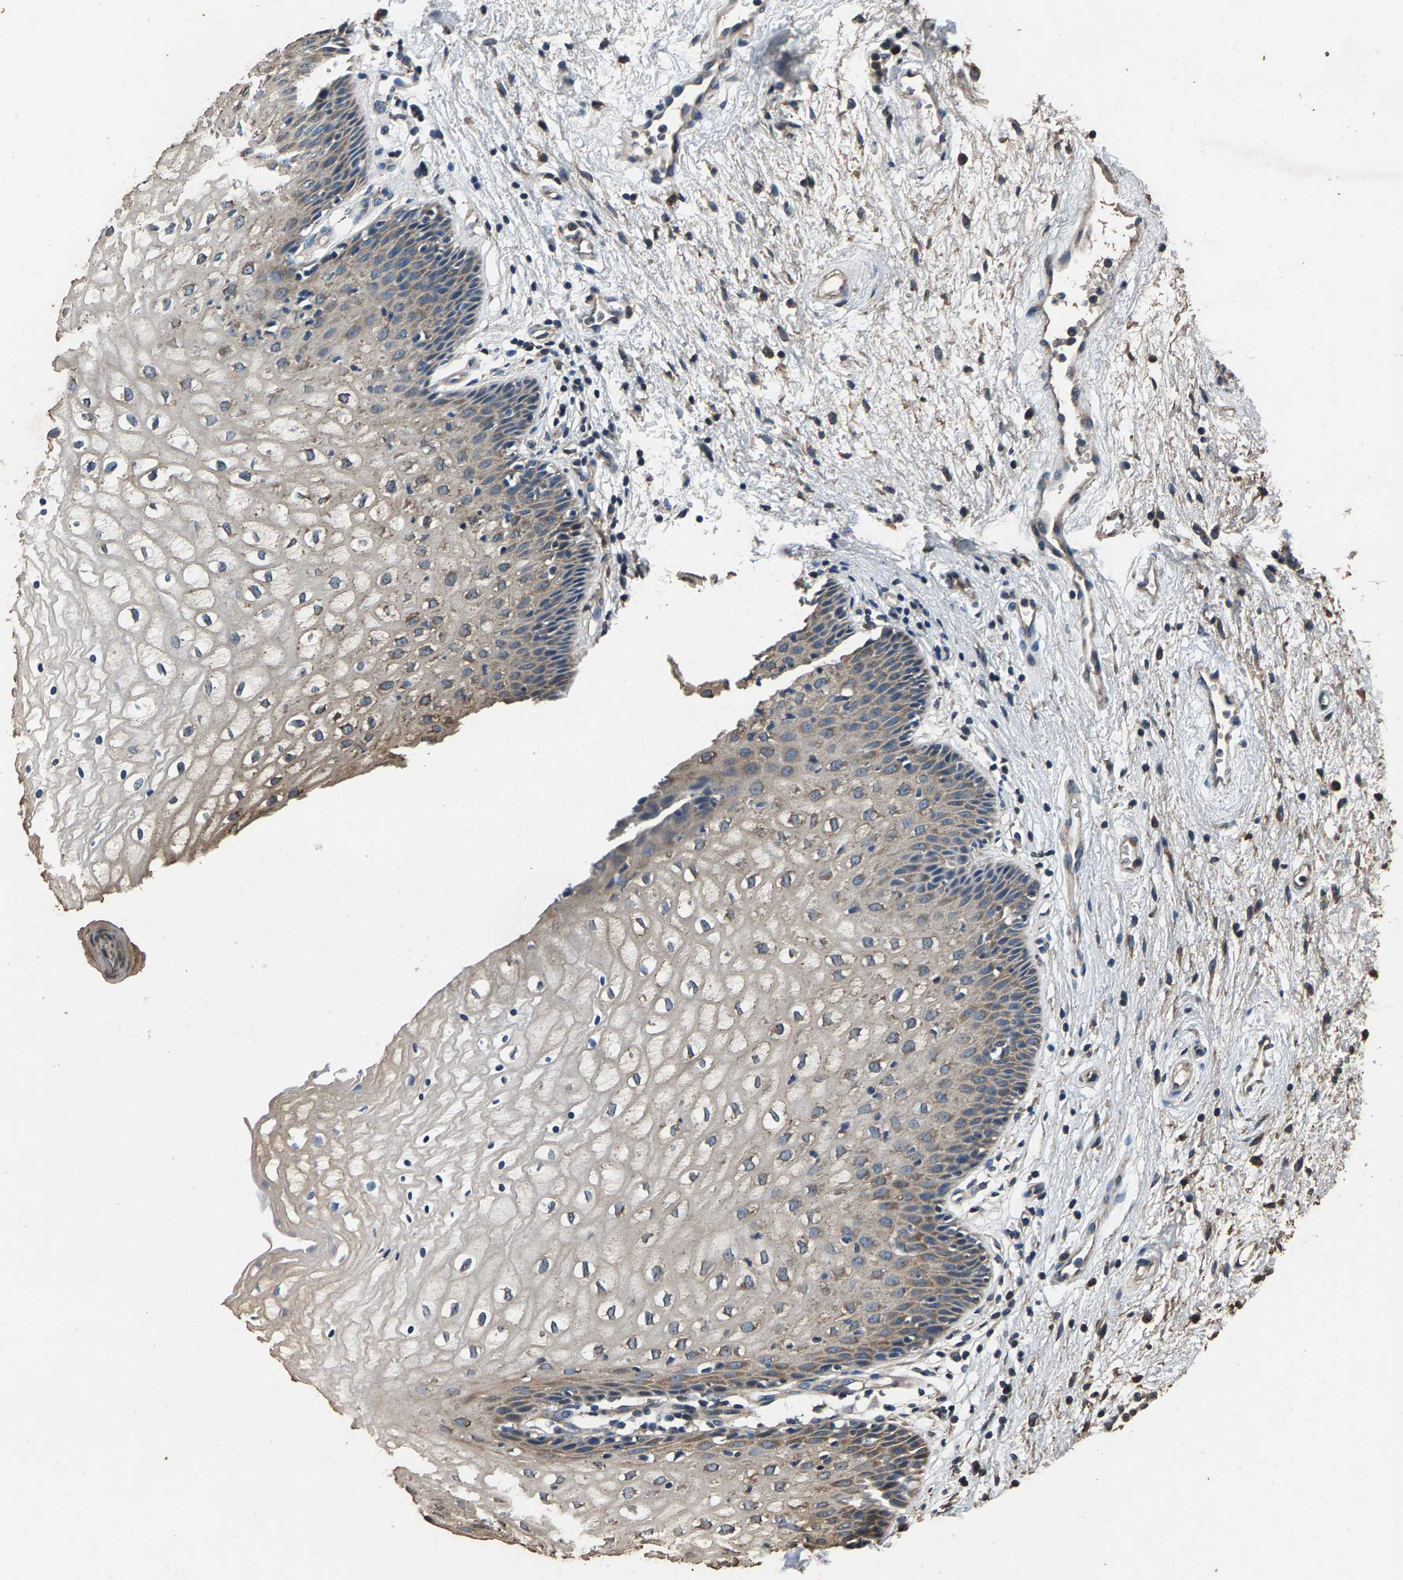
{"staining": {"intensity": "weak", "quantity": "<25%", "location": "cytoplasmic/membranous"}, "tissue": "vagina", "cell_type": "Squamous epithelial cells", "image_type": "normal", "snomed": [{"axis": "morphology", "description": "Normal tissue, NOS"}, {"axis": "topography", "description": "Vagina"}], "caption": "This histopathology image is of benign vagina stained with immunohistochemistry (IHC) to label a protein in brown with the nuclei are counter-stained blue. There is no positivity in squamous epithelial cells.", "gene": "MRPL27", "patient": {"sex": "female", "age": 34}}